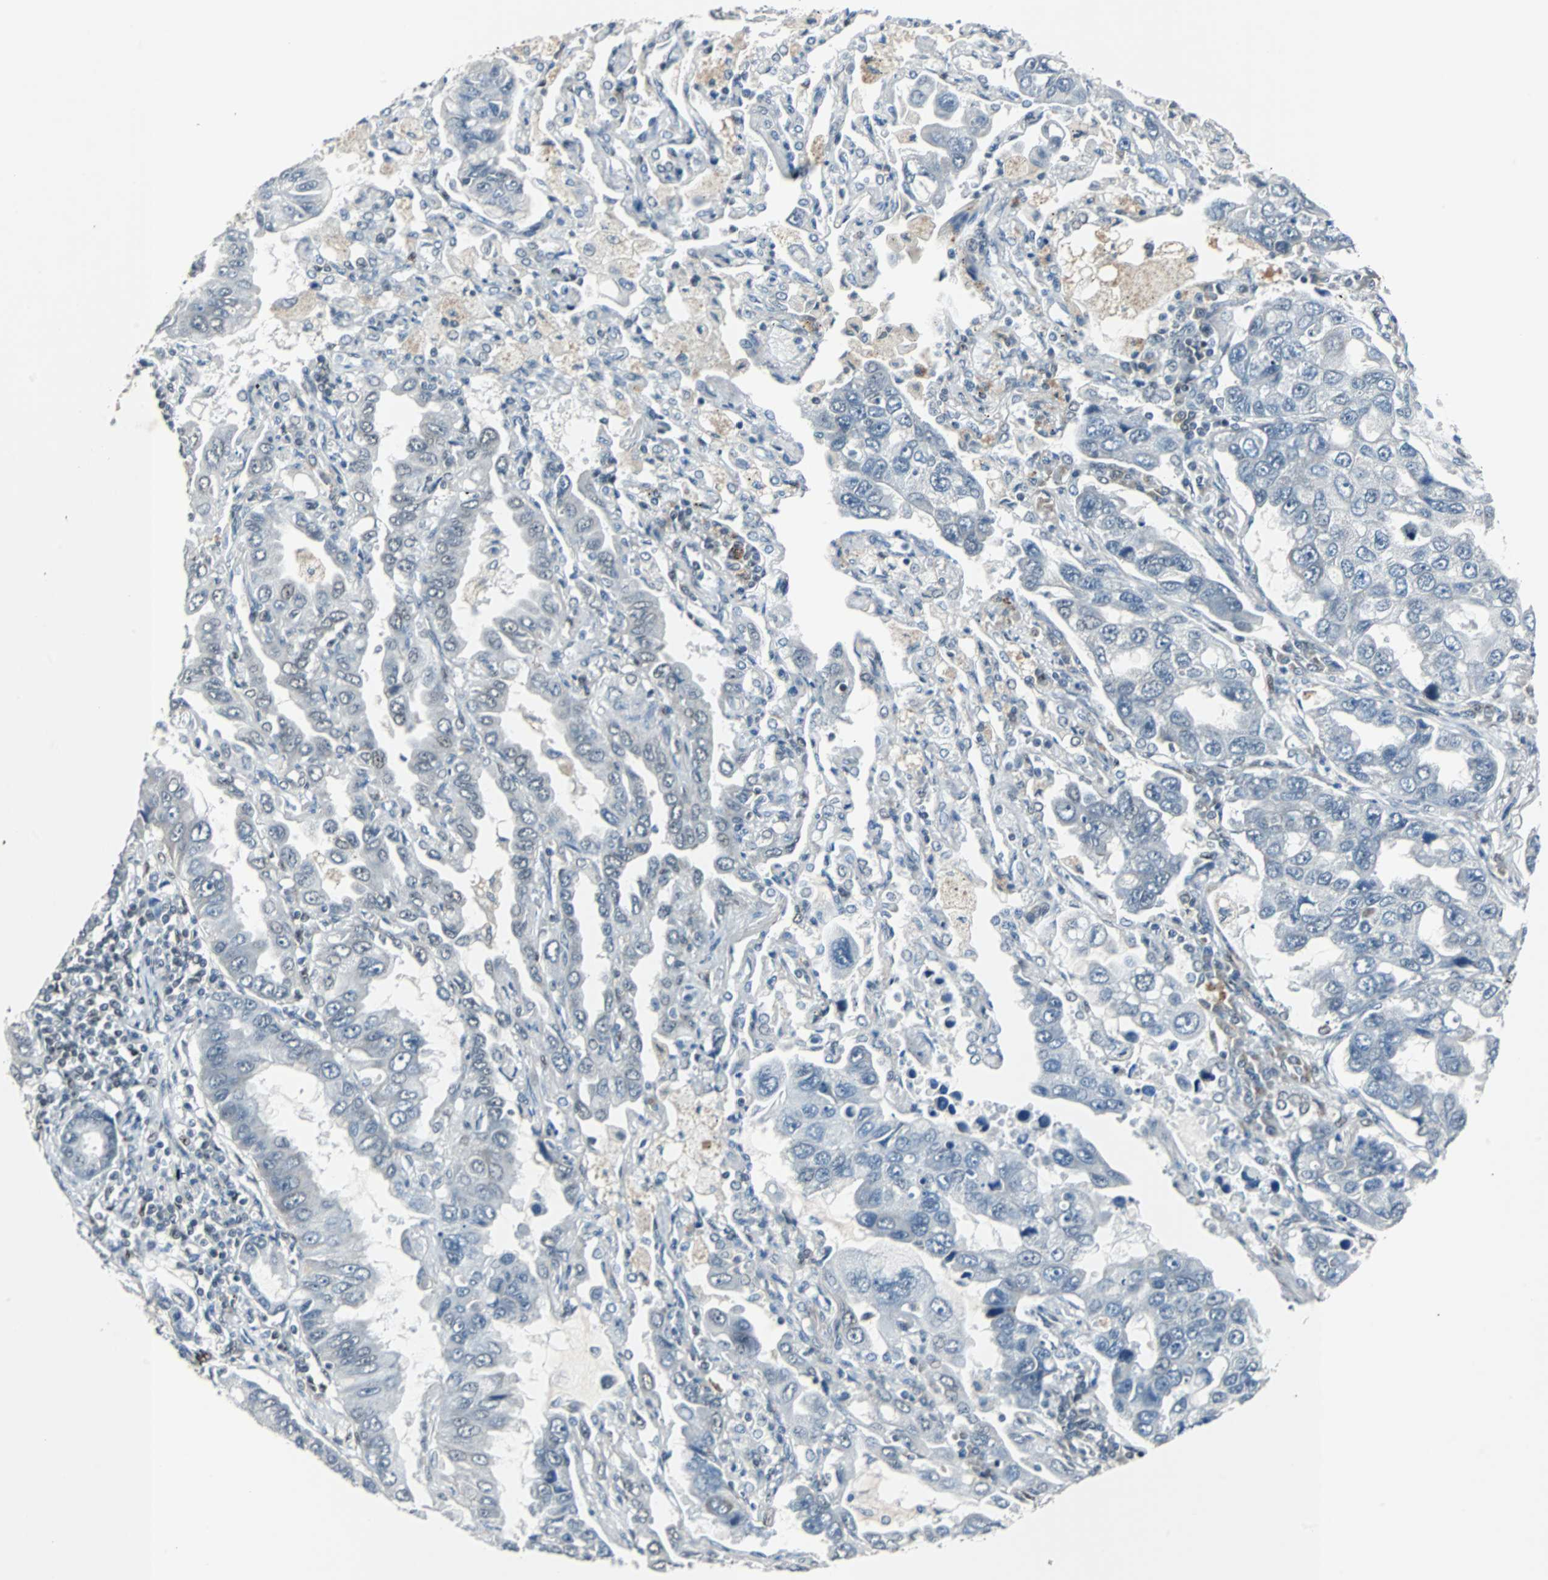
{"staining": {"intensity": "negative", "quantity": "none", "location": "none"}, "tissue": "lung cancer", "cell_type": "Tumor cells", "image_type": "cancer", "snomed": [{"axis": "morphology", "description": "Adenocarcinoma, NOS"}, {"axis": "topography", "description": "Lung"}], "caption": "Immunohistochemistry histopathology image of neoplastic tissue: human lung adenocarcinoma stained with DAB demonstrates no significant protein staining in tumor cells.", "gene": "ZHX2", "patient": {"sex": "male", "age": 64}}